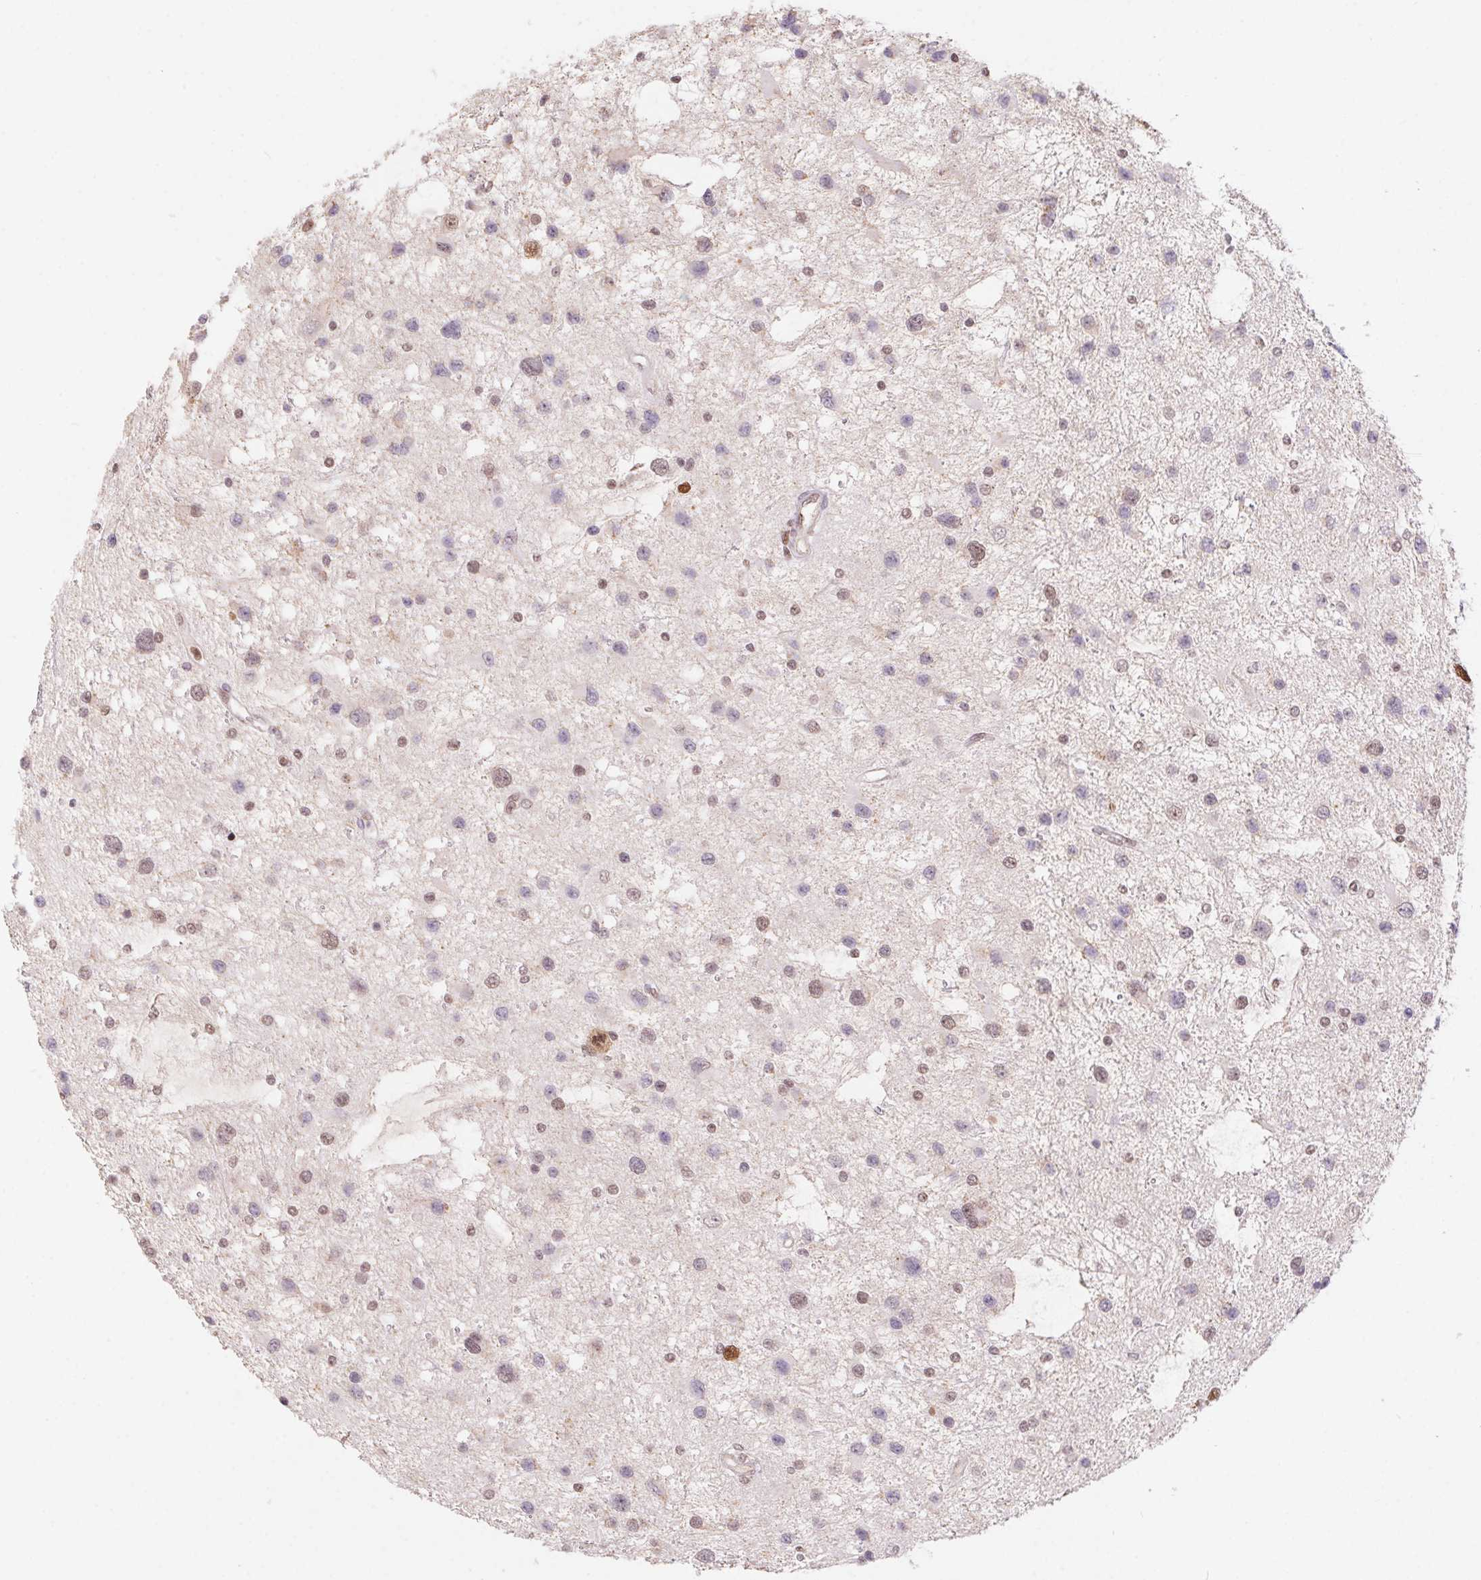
{"staining": {"intensity": "weak", "quantity": "25%-75%", "location": "nuclear"}, "tissue": "glioma", "cell_type": "Tumor cells", "image_type": "cancer", "snomed": [{"axis": "morphology", "description": "Glioma, malignant, Low grade"}, {"axis": "topography", "description": "Brain"}], "caption": "Human malignant glioma (low-grade) stained with a protein marker shows weak staining in tumor cells.", "gene": "POLD3", "patient": {"sex": "female", "age": 32}}